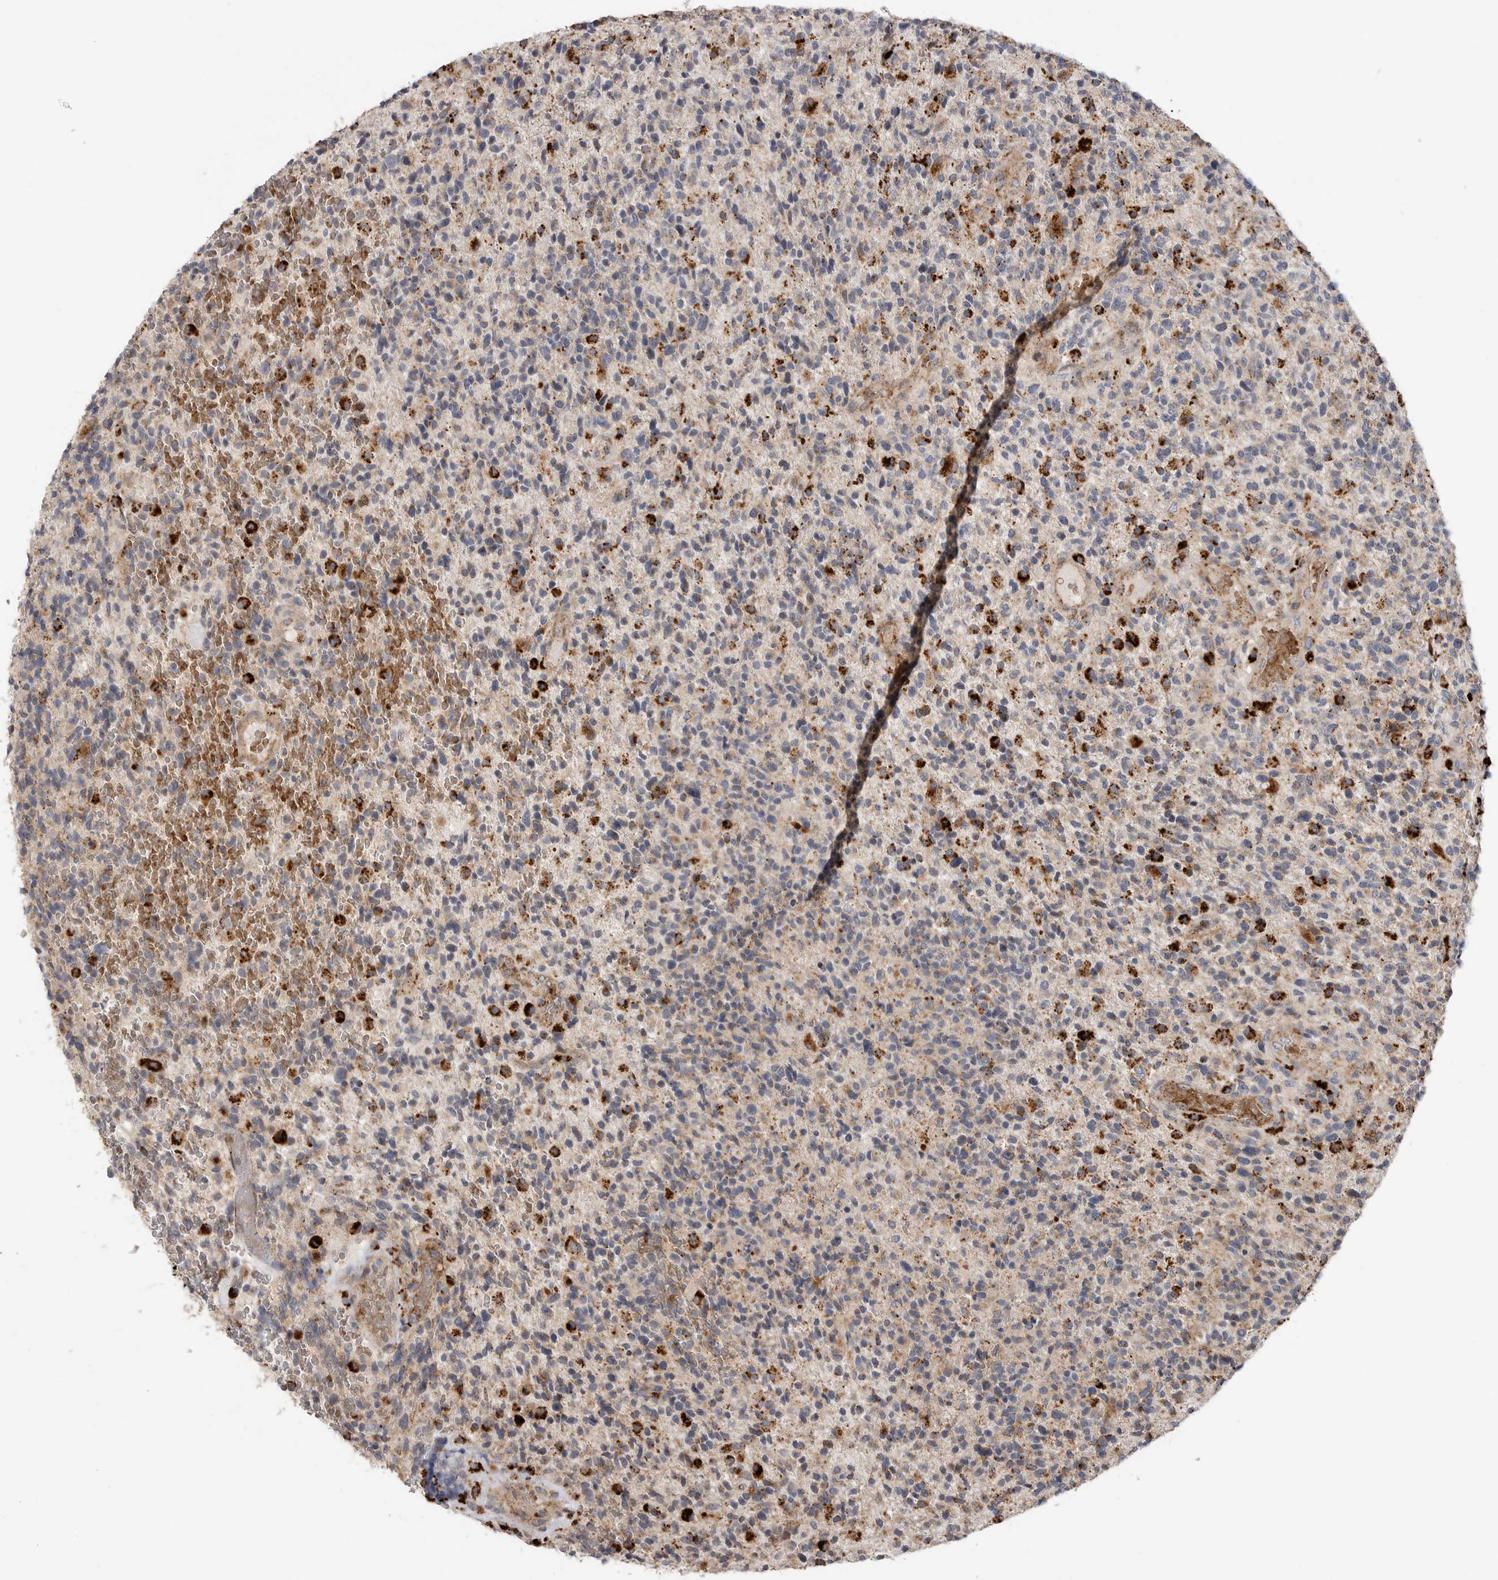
{"staining": {"intensity": "strong", "quantity": "<25%", "location": "cytoplasmic/membranous"}, "tissue": "glioma", "cell_type": "Tumor cells", "image_type": "cancer", "snomed": [{"axis": "morphology", "description": "Glioma, malignant, High grade"}, {"axis": "topography", "description": "Brain"}], "caption": "Immunohistochemistry (IHC) histopathology image of neoplastic tissue: human malignant glioma (high-grade) stained using IHC exhibits medium levels of strong protein expression localized specifically in the cytoplasmic/membranous of tumor cells, appearing as a cytoplasmic/membranous brown color.", "gene": "GALNS", "patient": {"sex": "male", "age": 72}}